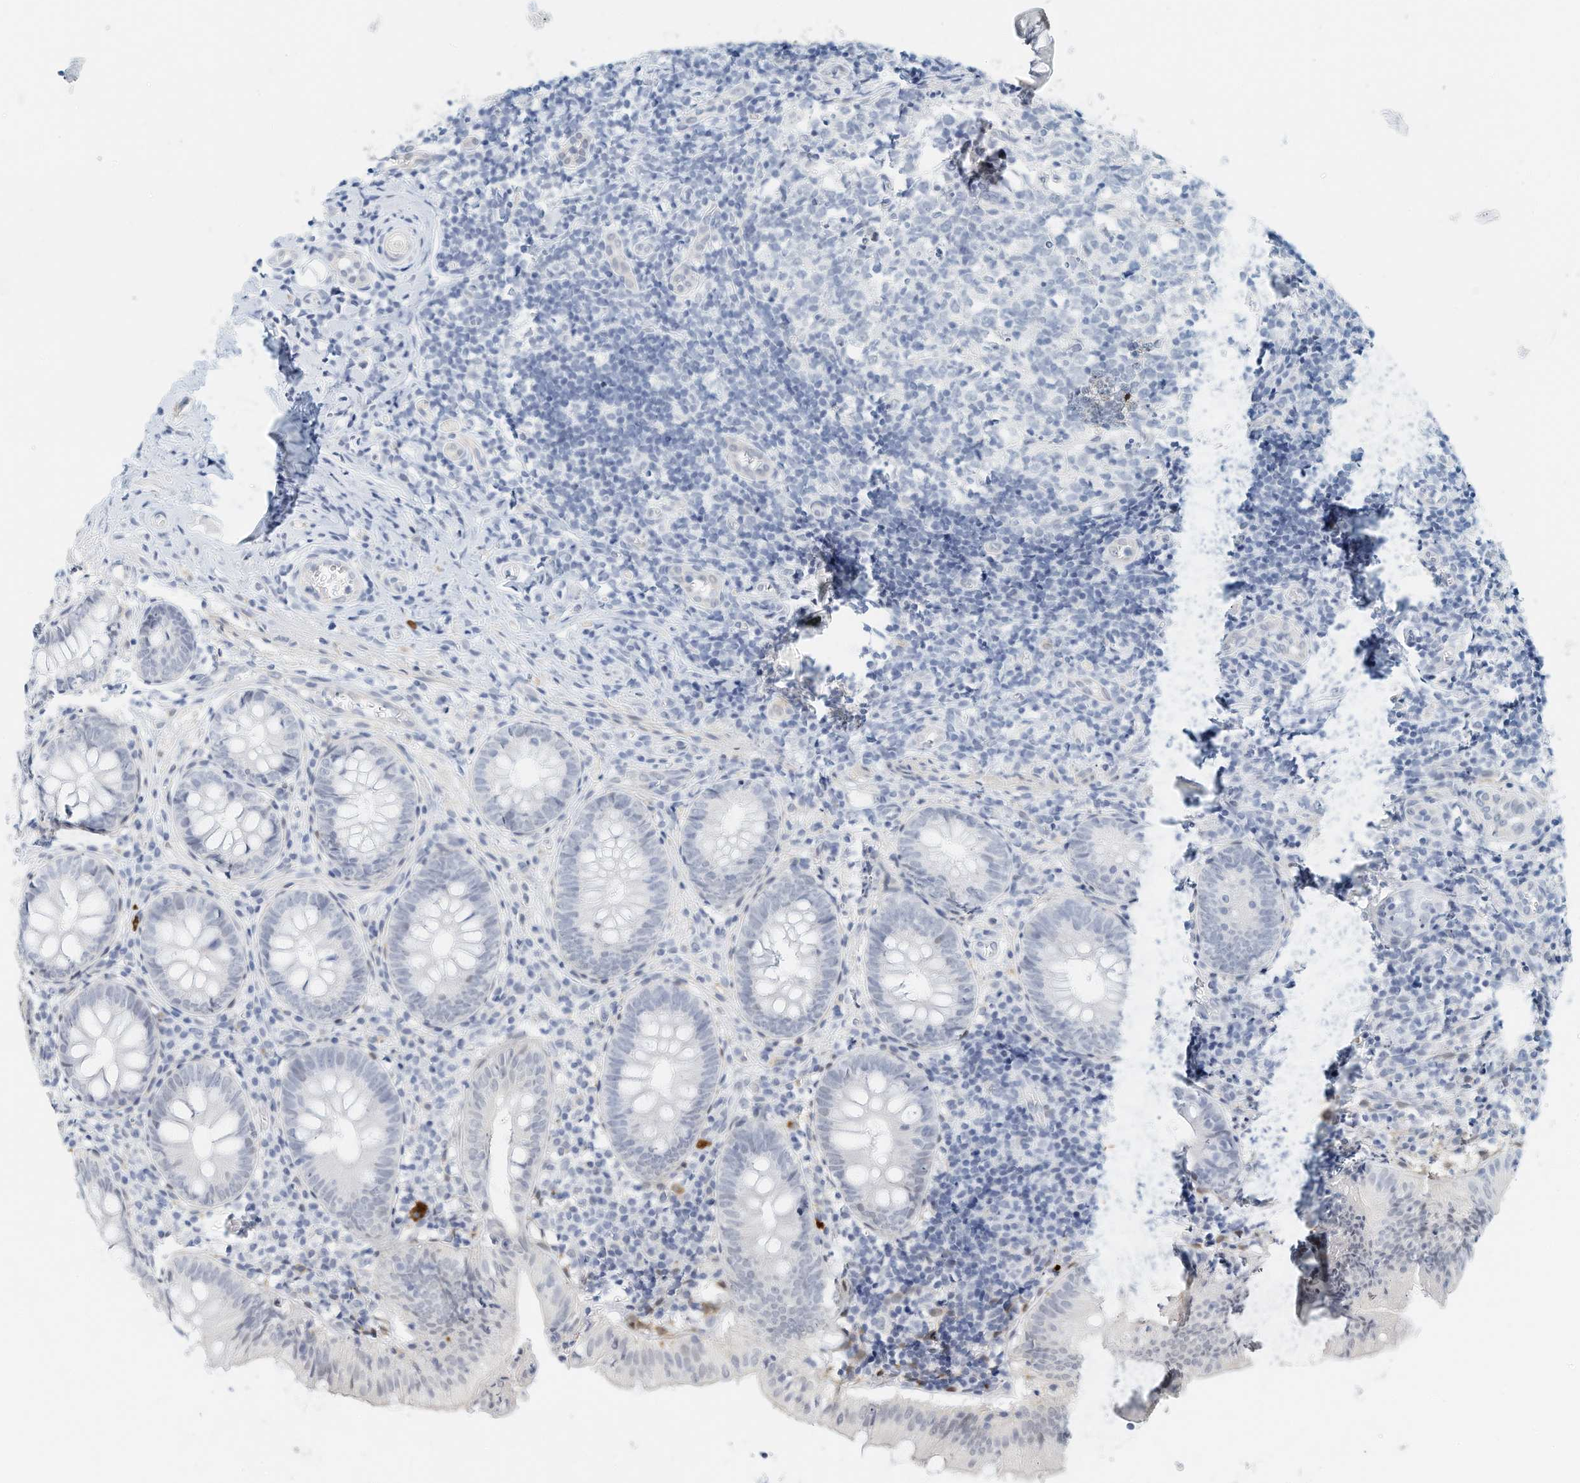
{"staining": {"intensity": "negative", "quantity": "none", "location": "none"}, "tissue": "appendix", "cell_type": "Glandular cells", "image_type": "normal", "snomed": [{"axis": "morphology", "description": "Normal tissue, NOS"}, {"axis": "topography", "description": "Appendix"}], "caption": "This is an immunohistochemistry (IHC) photomicrograph of unremarkable human appendix. There is no expression in glandular cells.", "gene": "ARHGAP28", "patient": {"sex": "male", "age": 8}}